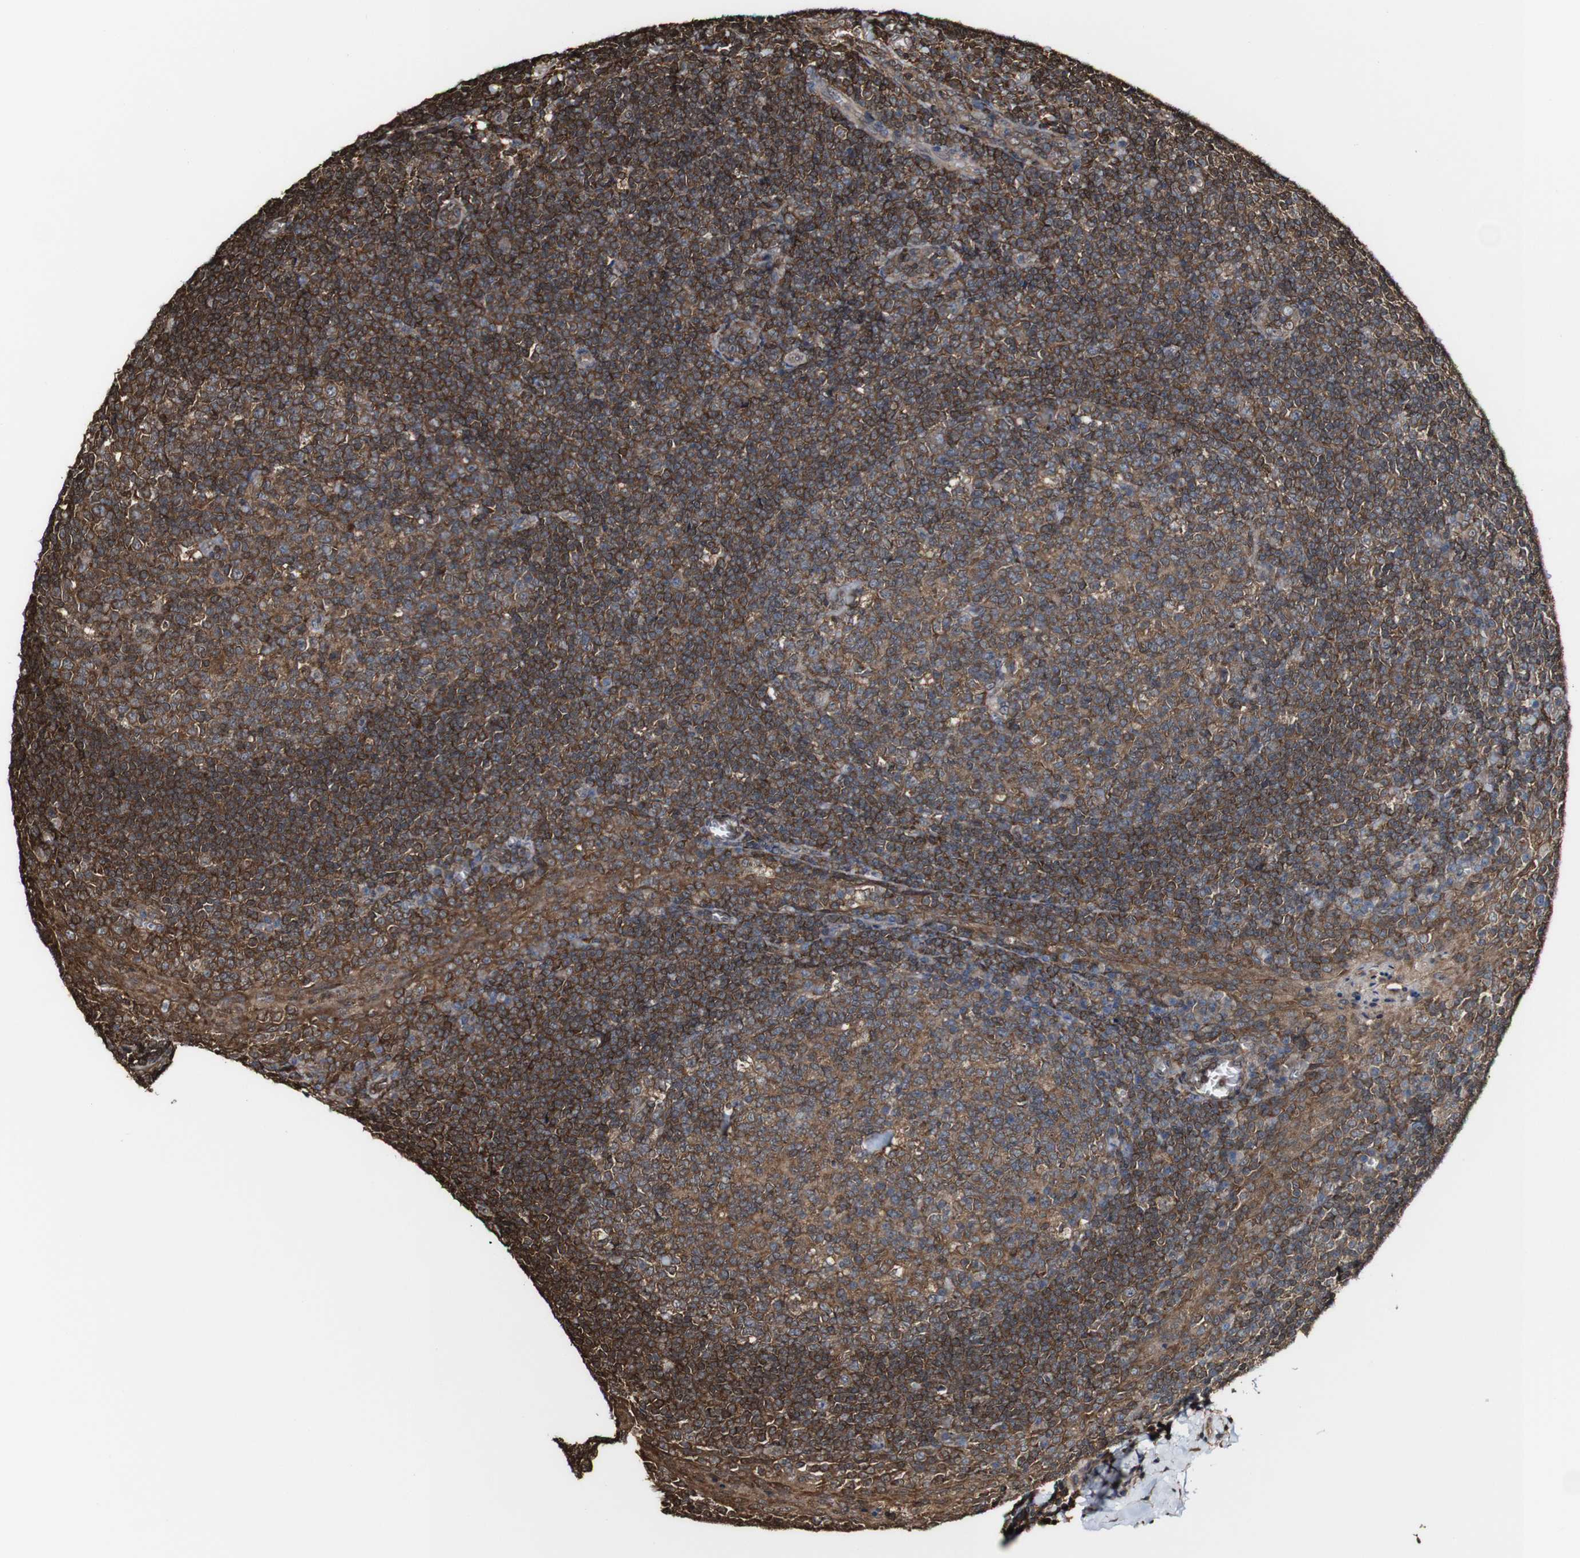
{"staining": {"intensity": "moderate", "quantity": ">75%", "location": "cytoplasmic/membranous"}, "tissue": "tonsil", "cell_type": "Germinal center cells", "image_type": "normal", "snomed": [{"axis": "morphology", "description": "Normal tissue, NOS"}, {"axis": "topography", "description": "Tonsil"}], "caption": "DAB (3,3'-diaminobenzidine) immunohistochemical staining of normal human tonsil shows moderate cytoplasmic/membranous protein expression in approximately >75% of germinal center cells.", "gene": "PTPRR", "patient": {"sex": "male", "age": 31}}